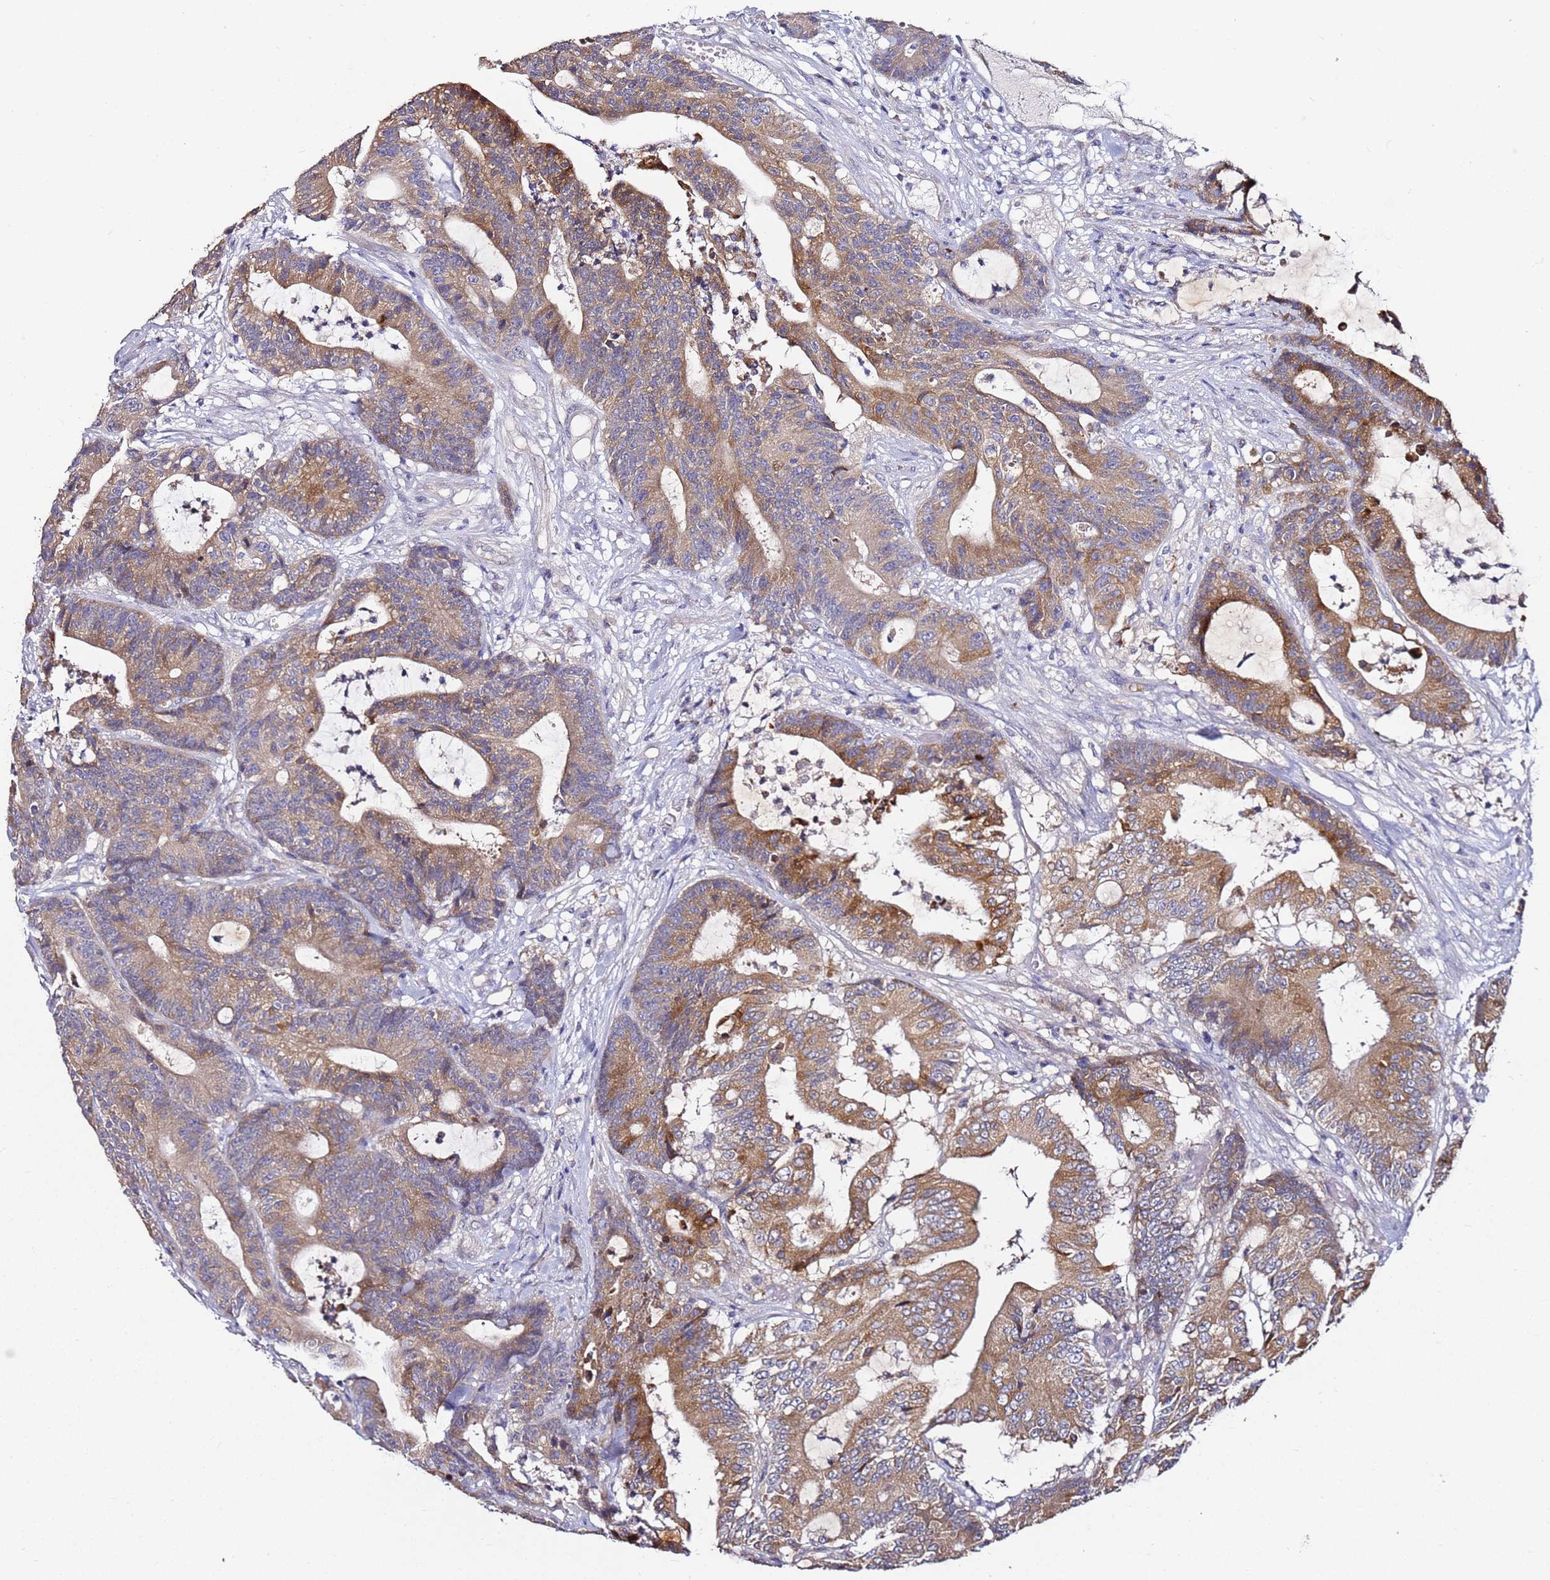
{"staining": {"intensity": "moderate", "quantity": ">75%", "location": "cytoplasmic/membranous"}, "tissue": "colorectal cancer", "cell_type": "Tumor cells", "image_type": "cancer", "snomed": [{"axis": "morphology", "description": "Adenocarcinoma, NOS"}, {"axis": "topography", "description": "Colon"}], "caption": "IHC staining of adenocarcinoma (colorectal), which reveals medium levels of moderate cytoplasmic/membranous positivity in about >75% of tumor cells indicating moderate cytoplasmic/membranous protein staining. The staining was performed using DAB (3,3'-diaminobenzidine) (brown) for protein detection and nuclei were counterstained in hematoxylin (blue).", "gene": "SRRM5", "patient": {"sex": "female", "age": 84}}